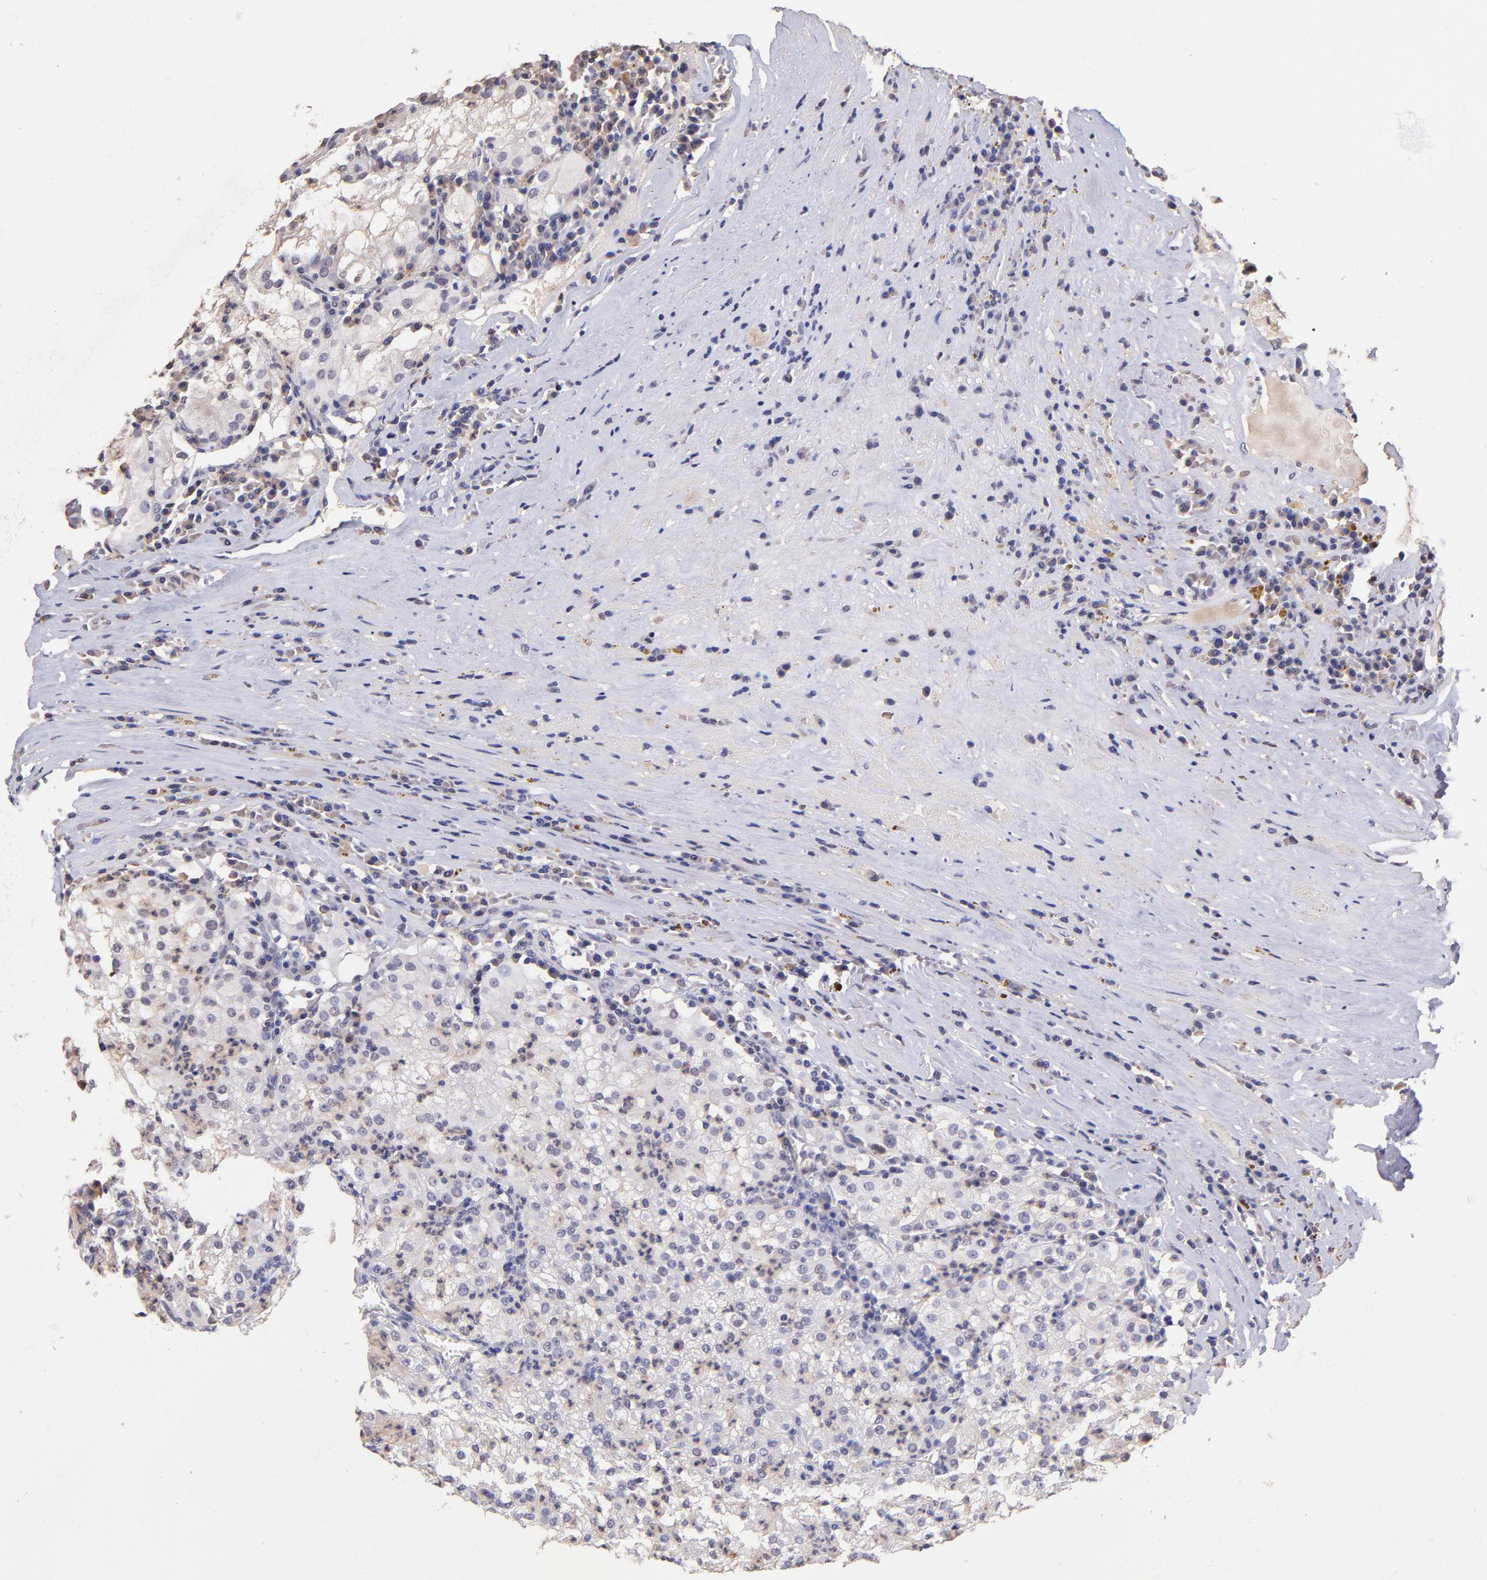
{"staining": {"intensity": "negative", "quantity": "none", "location": "none"}, "tissue": "renal cancer", "cell_type": "Tumor cells", "image_type": "cancer", "snomed": [{"axis": "morphology", "description": "Adenocarcinoma, NOS"}, {"axis": "topography", "description": "Kidney"}], "caption": "Micrograph shows no significant protein staining in tumor cells of renal cancer (adenocarcinoma).", "gene": "RNASEL", "patient": {"sex": "male", "age": 59}}